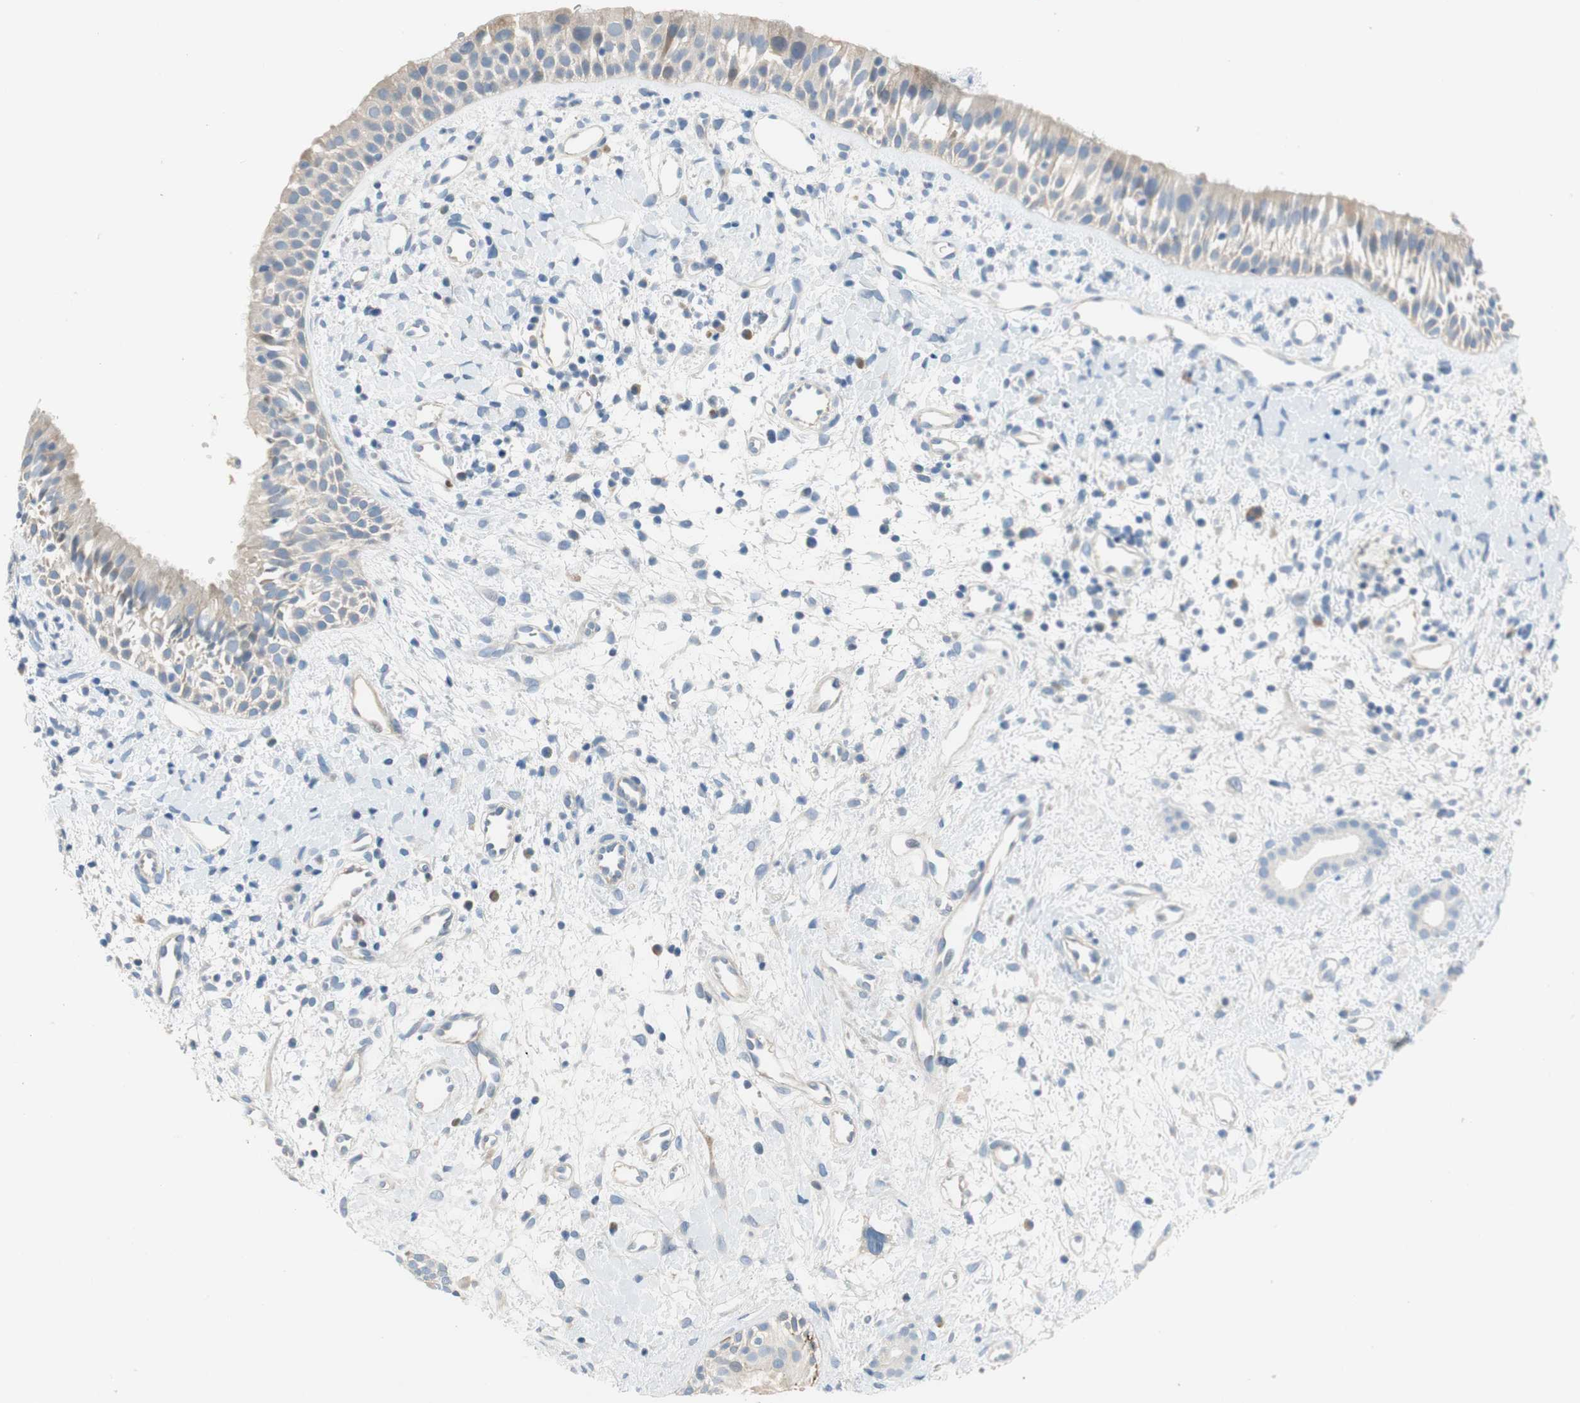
{"staining": {"intensity": "negative", "quantity": "none", "location": "none"}, "tissue": "nasopharynx", "cell_type": "Respiratory epithelial cells", "image_type": "normal", "snomed": [{"axis": "morphology", "description": "Normal tissue, NOS"}, {"axis": "topography", "description": "Nasopharynx"}], "caption": "This is an immunohistochemistry micrograph of unremarkable nasopharynx. There is no staining in respiratory epithelial cells.", "gene": "CCM2L", "patient": {"sex": "male", "age": 22}}